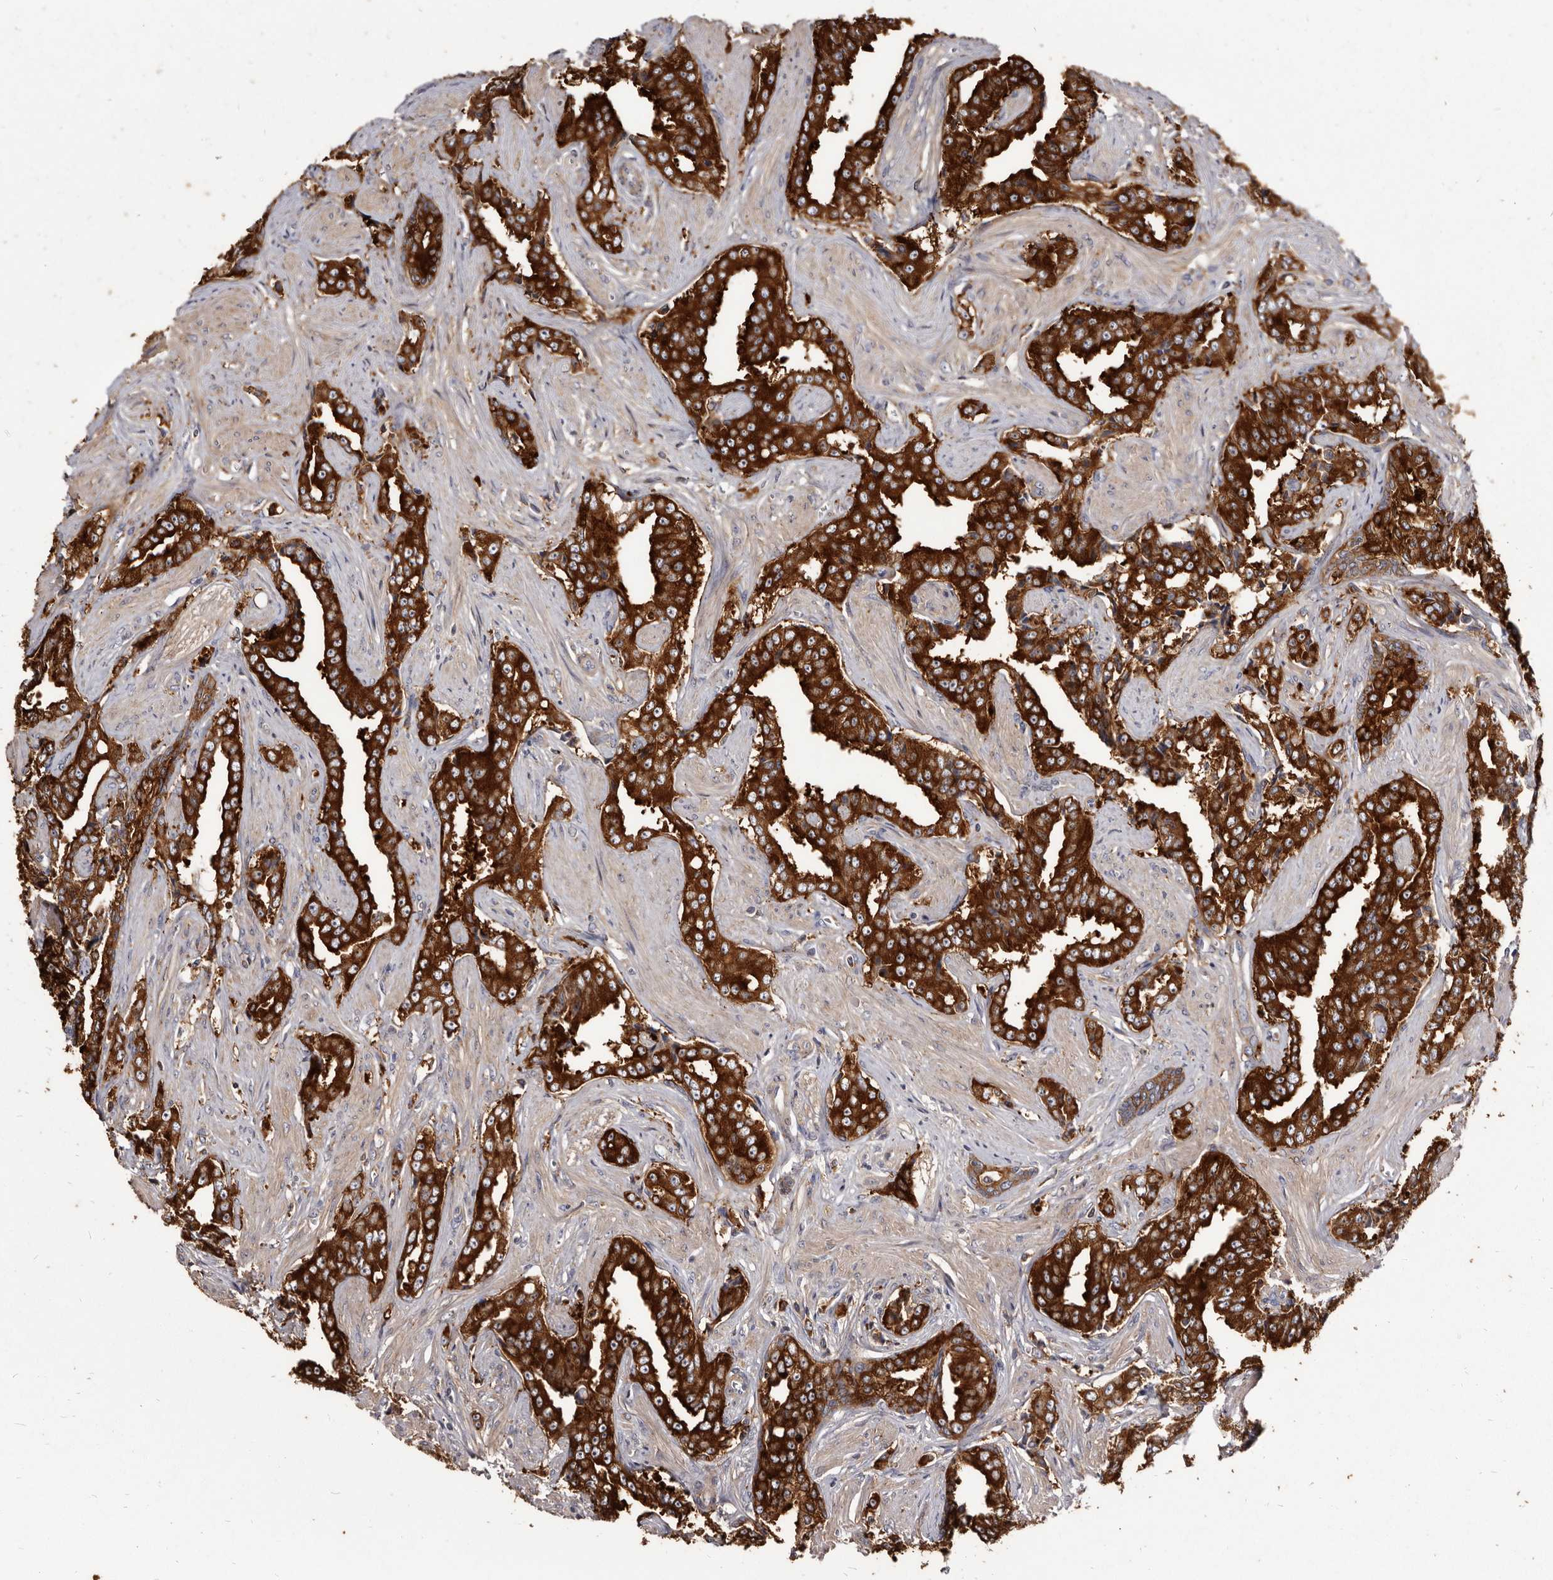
{"staining": {"intensity": "strong", "quantity": ">75%", "location": "cytoplasmic/membranous"}, "tissue": "prostate cancer", "cell_type": "Tumor cells", "image_type": "cancer", "snomed": [{"axis": "morphology", "description": "Adenocarcinoma, High grade"}, {"axis": "topography", "description": "Prostate"}], "caption": "About >75% of tumor cells in prostate high-grade adenocarcinoma reveal strong cytoplasmic/membranous protein expression as visualized by brown immunohistochemical staining.", "gene": "TPD52", "patient": {"sex": "male", "age": 71}}